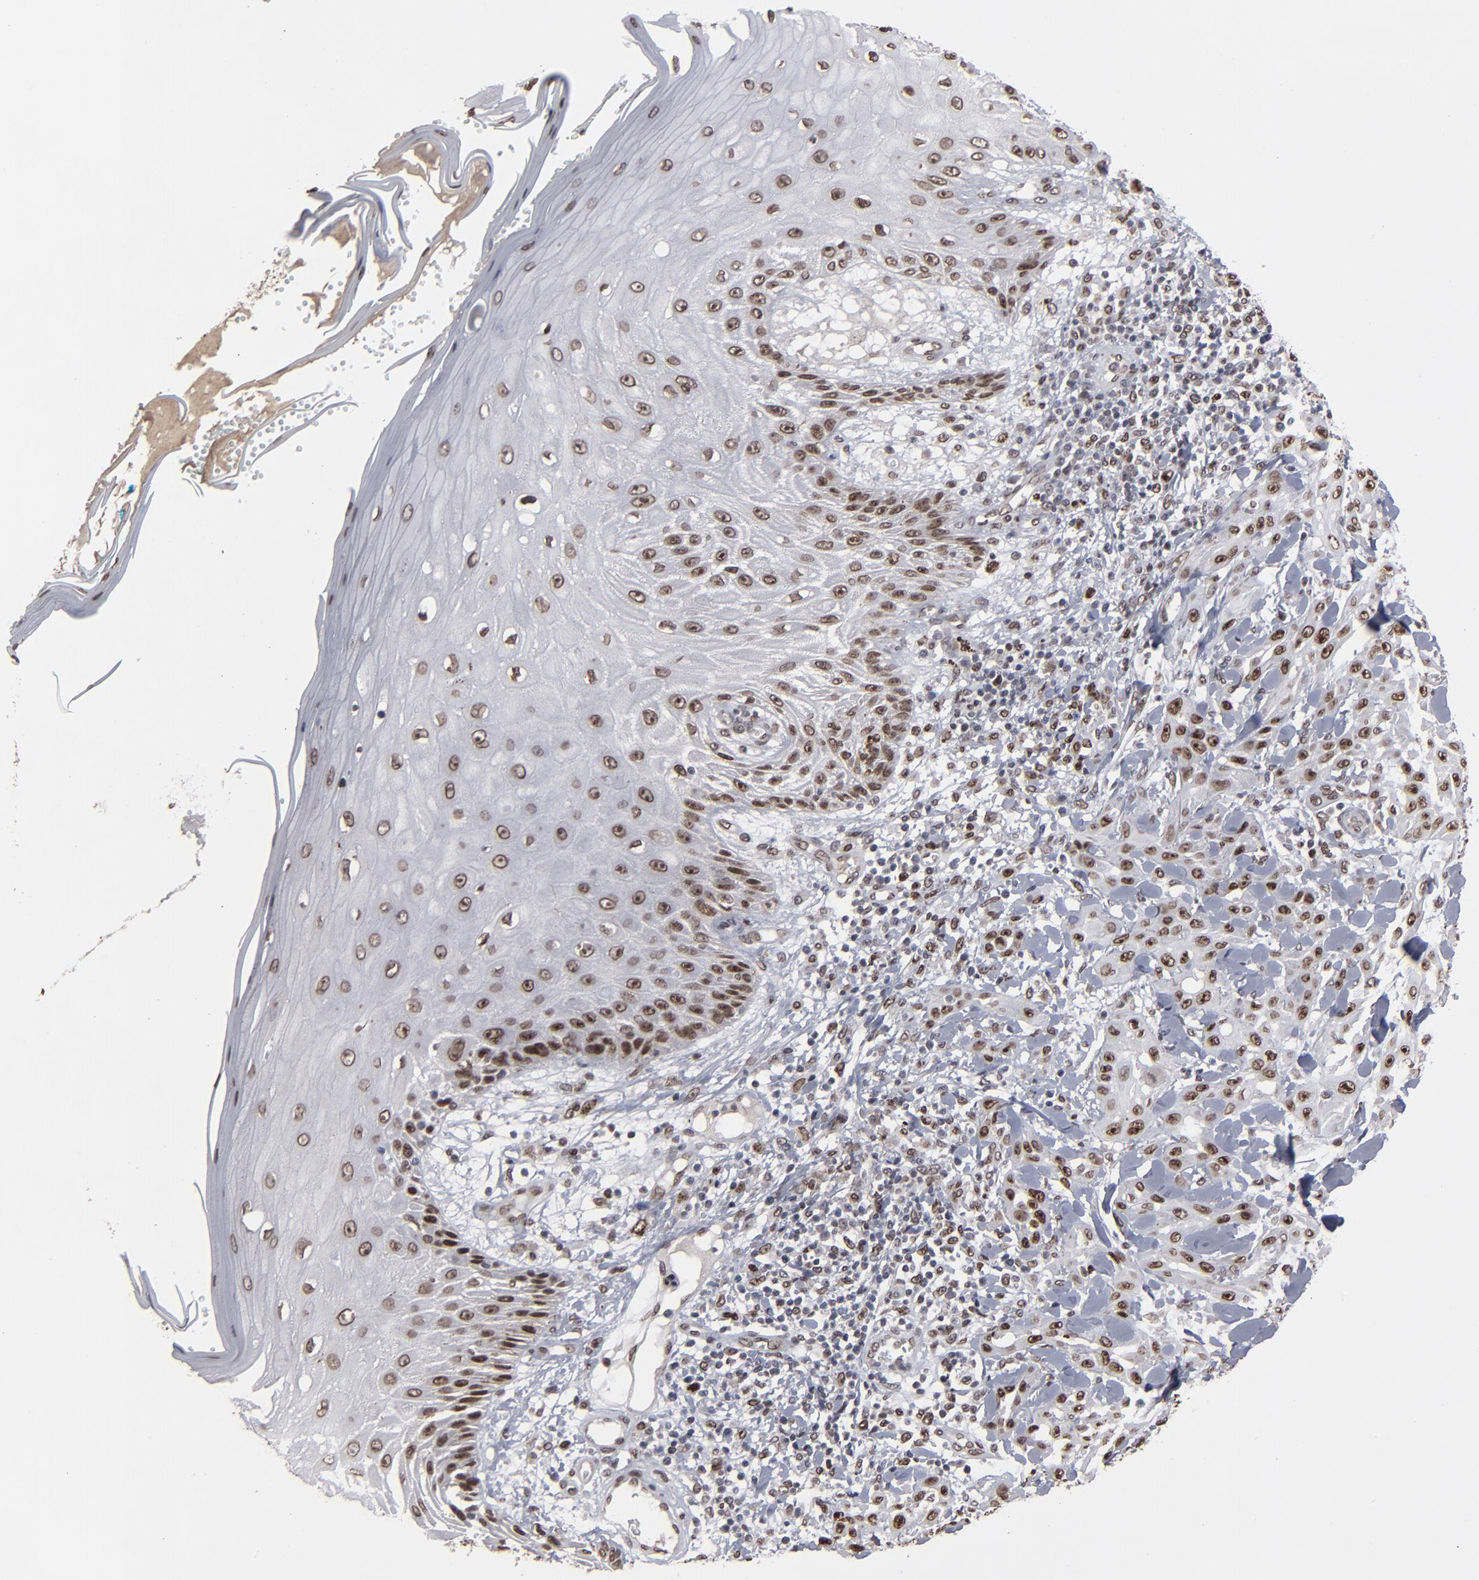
{"staining": {"intensity": "moderate", "quantity": ">75%", "location": "nuclear"}, "tissue": "skin cancer", "cell_type": "Tumor cells", "image_type": "cancer", "snomed": [{"axis": "morphology", "description": "Squamous cell carcinoma, NOS"}, {"axis": "topography", "description": "Skin"}], "caption": "An image showing moderate nuclear positivity in approximately >75% of tumor cells in skin cancer (squamous cell carcinoma), as visualized by brown immunohistochemical staining.", "gene": "BAZ1A", "patient": {"sex": "male", "age": 24}}